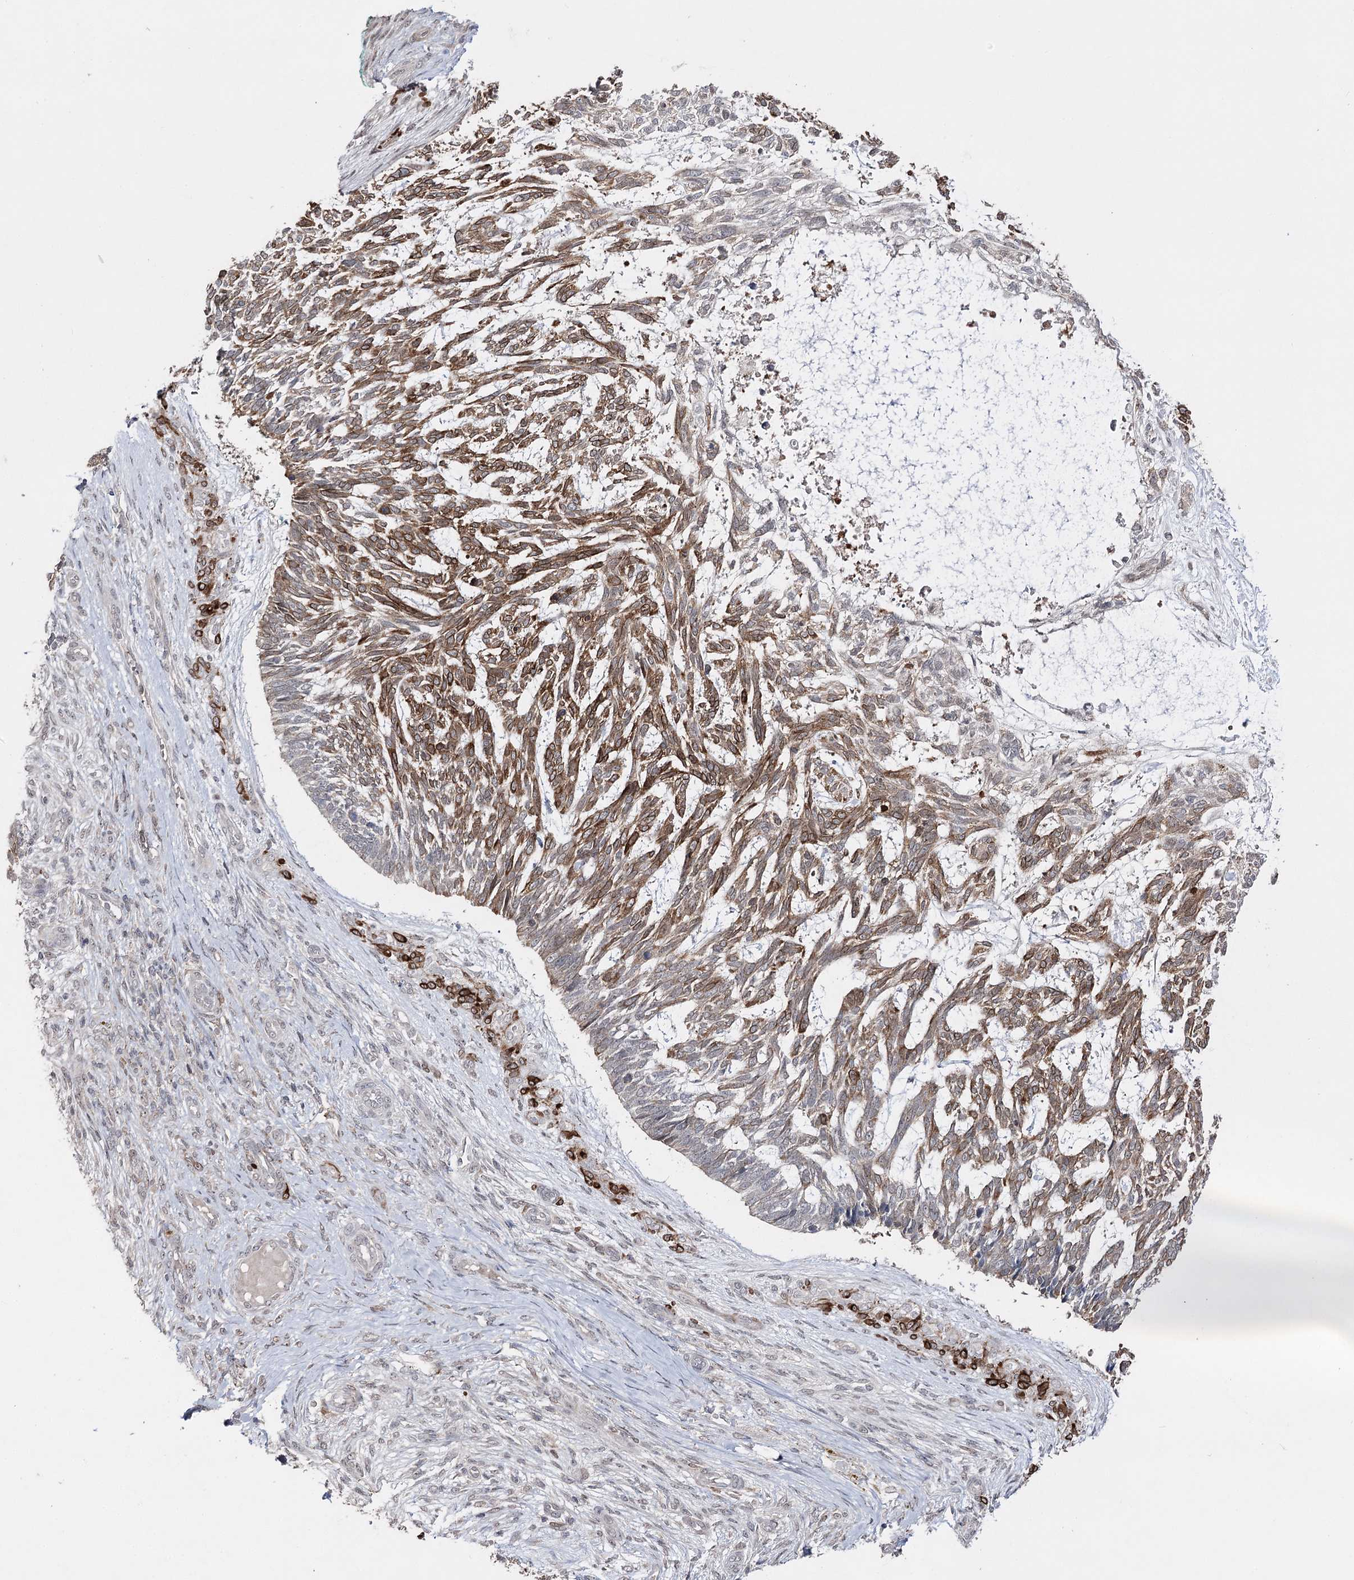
{"staining": {"intensity": "moderate", "quantity": ">75%", "location": "cytoplasmic/membranous"}, "tissue": "skin cancer", "cell_type": "Tumor cells", "image_type": "cancer", "snomed": [{"axis": "morphology", "description": "Basal cell carcinoma"}, {"axis": "topography", "description": "Skin"}], "caption": "This micrograph displays skin basal cell carcinoma stained with immunohistochemistry to label a protein in brown. The cytoplasmic/membranous of tumor cells show moderate positivity for the protein. Nuclei are counter-stained blue.", "gene": "HSD11B2", "patient": {"sex": "male", "age": 88}}